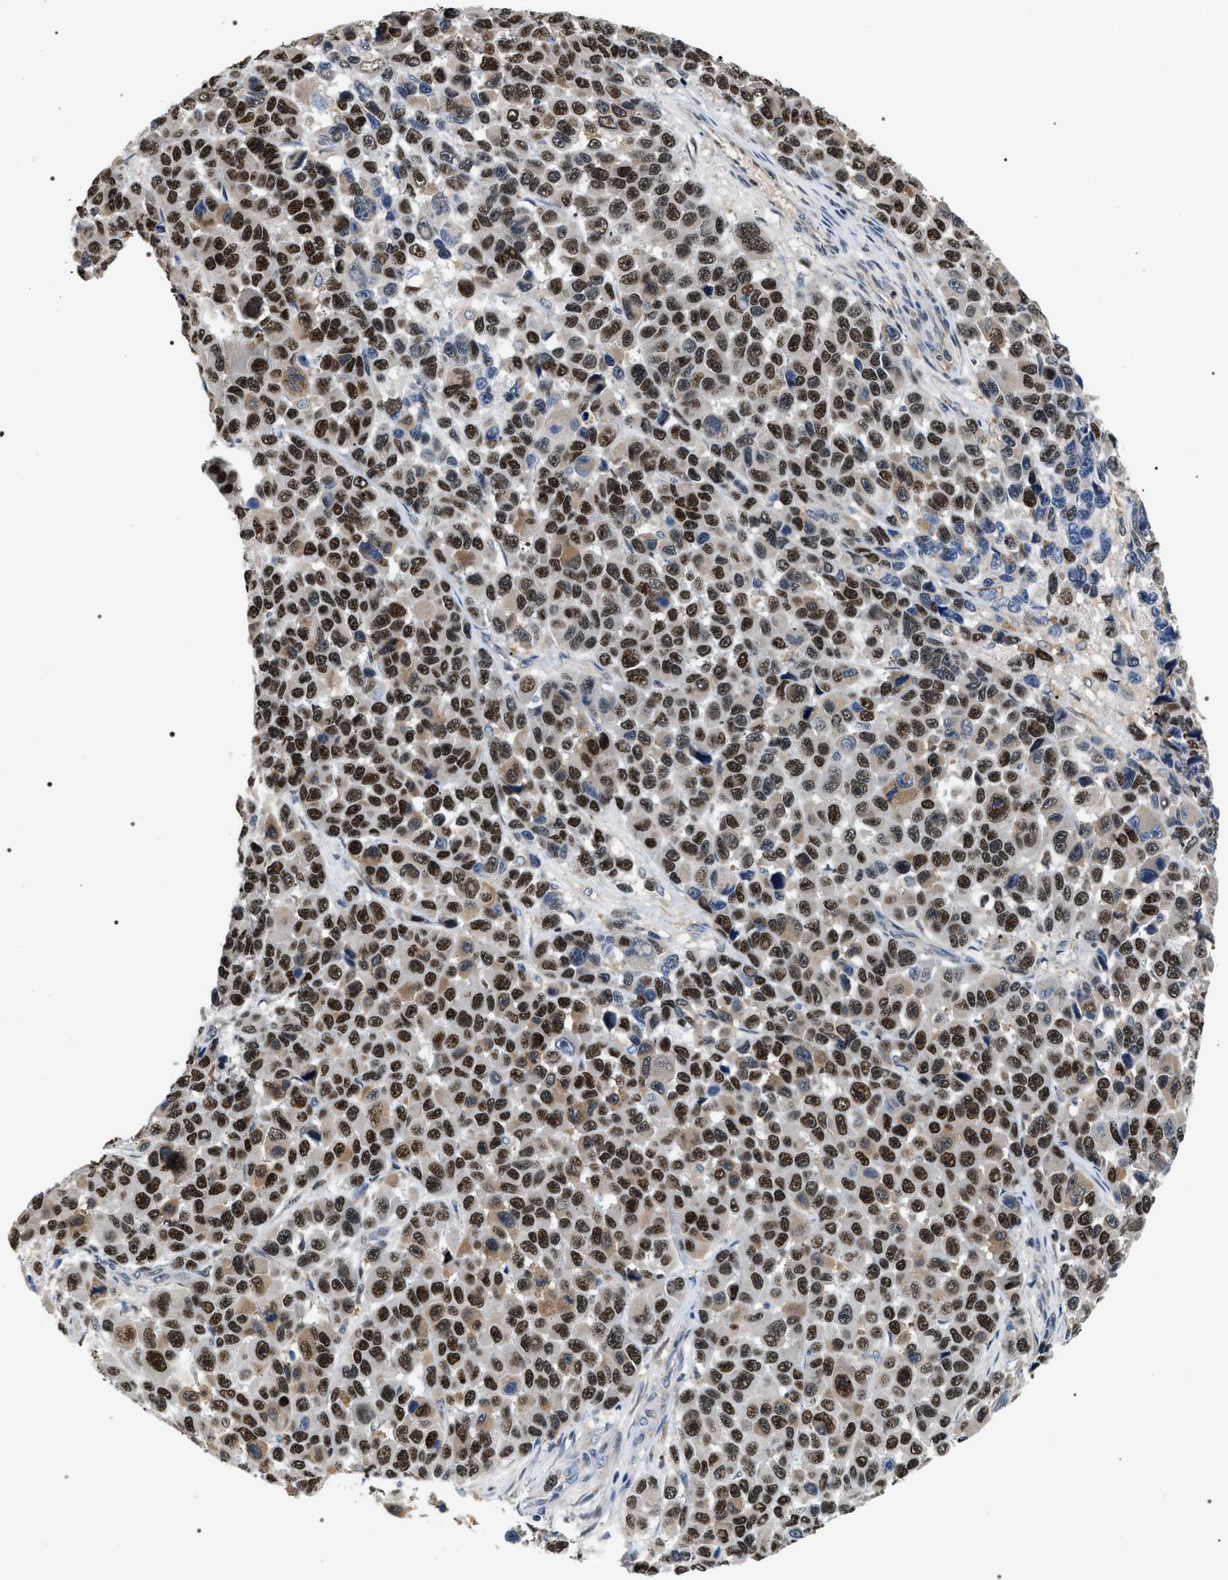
{"staining": {"intensity": "strong", "quantity": ">75%", "location": "nuclear"}, "tissue": "melanoma", "cell_type": "Tumor cells", "image_type": "cancer", "snomed": [{"axis": "morphology", "description": "Malignant melanoma, NOS"}, {"axis": "topography", "description": "Skin"}], "caption": "High-magnification brightfield microscopy of melanoma stained with DAB (3,3'-diaminobenzidine) (brown) and counterstained with hematoxylin (blue). tumor cells exhibit strong nuclear staining is present in about>75% of cells.", "gene": "C7orf25", "patient": {"sex": "male", "age": 53}}